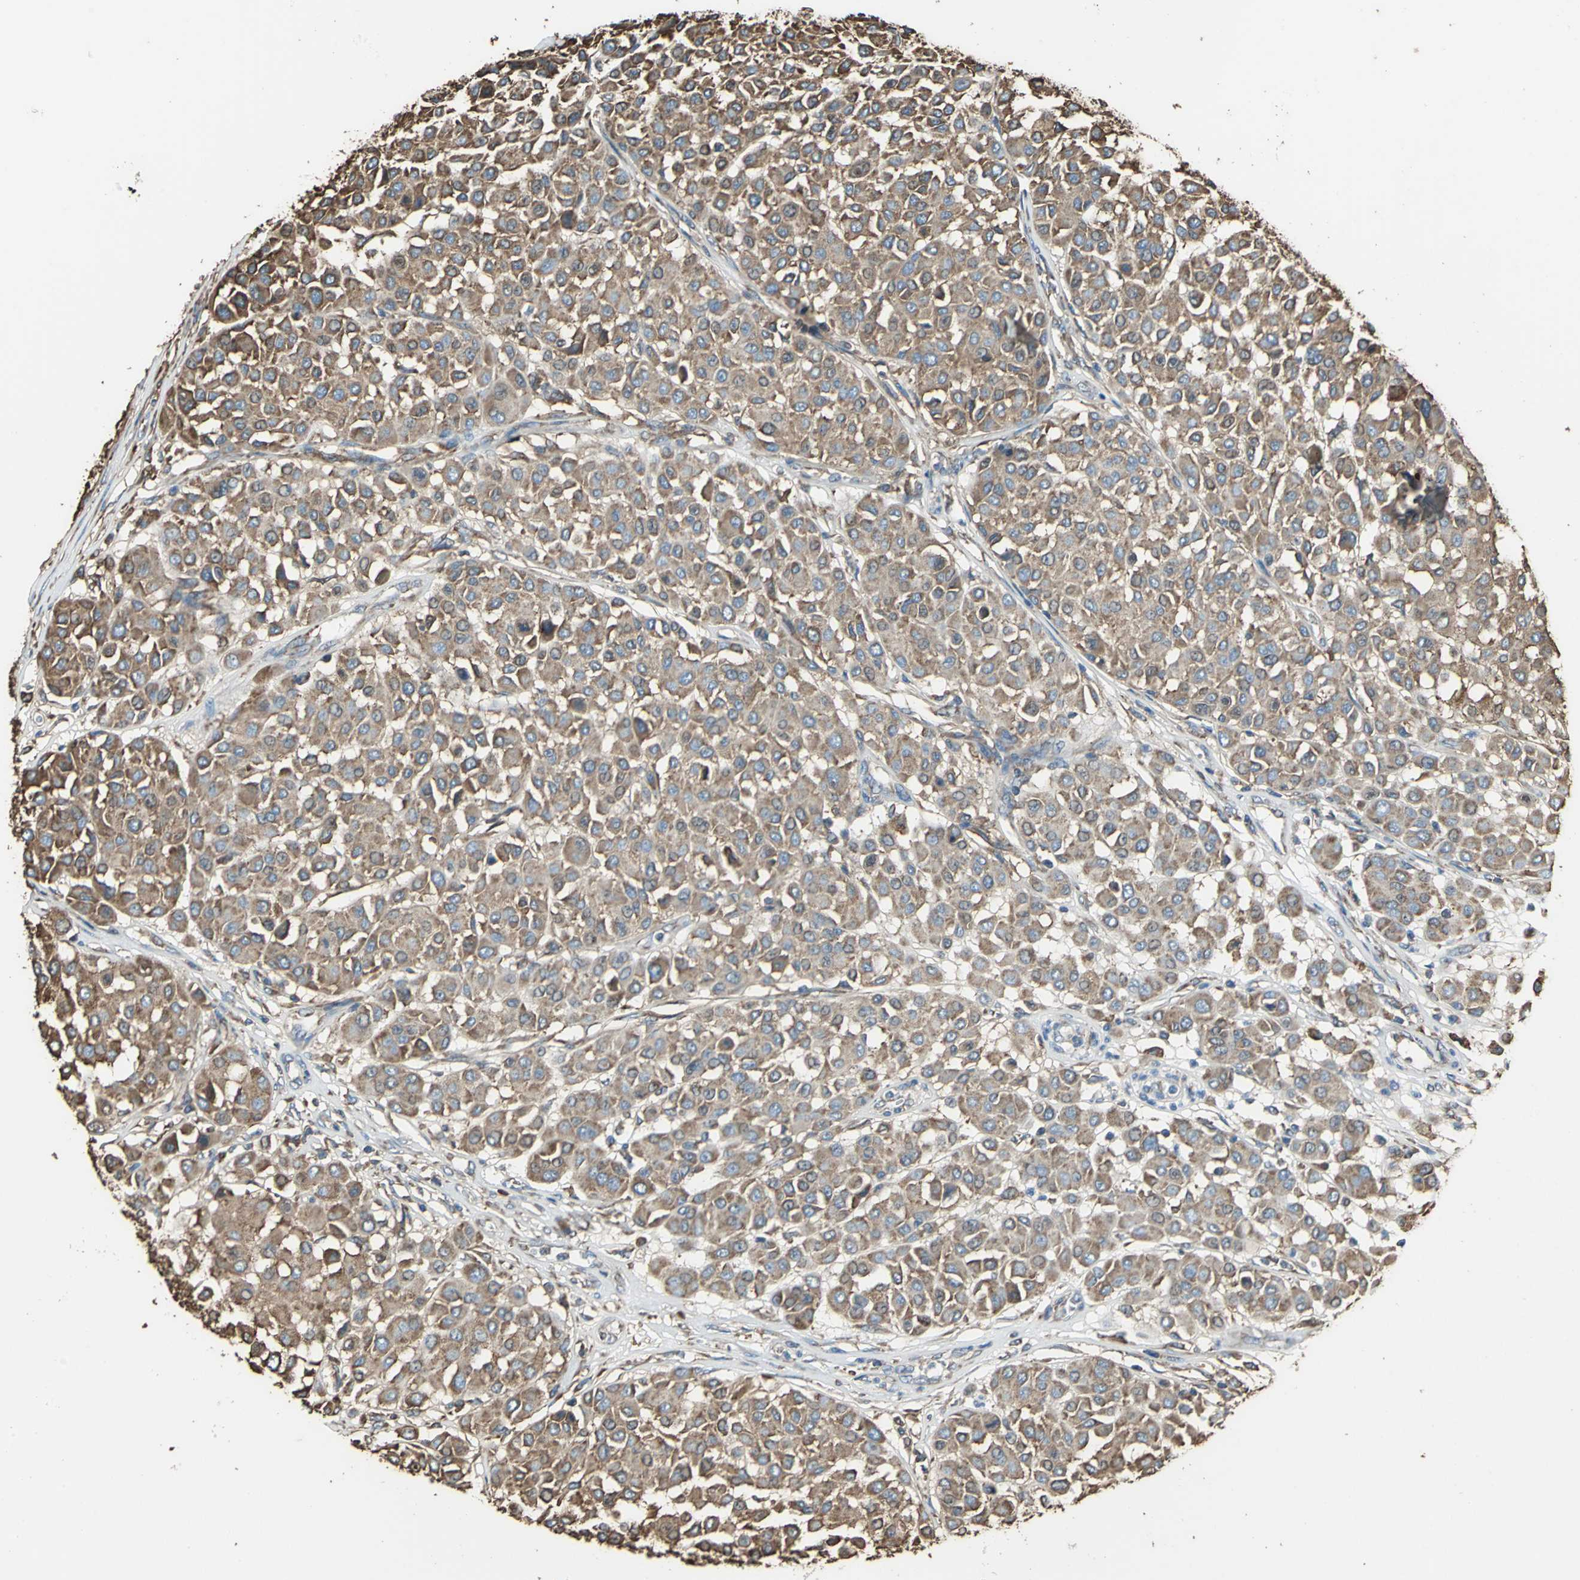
{"staining": {"intensity": "strong", "quantity": ">75%", "location": "cytoplasmic/membranous"}, "tissue": "melanoma", "cell_type": "Tumor cells", "image_type": "cancer", "snomed": [{"axis": "morphology", "description": "Malignant melanoma, Metastatic site"}, {"axis": "topography", "description": "Soft tissue"}], "caption": "Brown immunohistochemical staining in malignant melanoma (metastatic site) displays strong cytoplasmic/membranous staining in approximately >75% of tumor cells.", "gene": "GPANK1", "patient": {"sex": "male", "age": 41}}